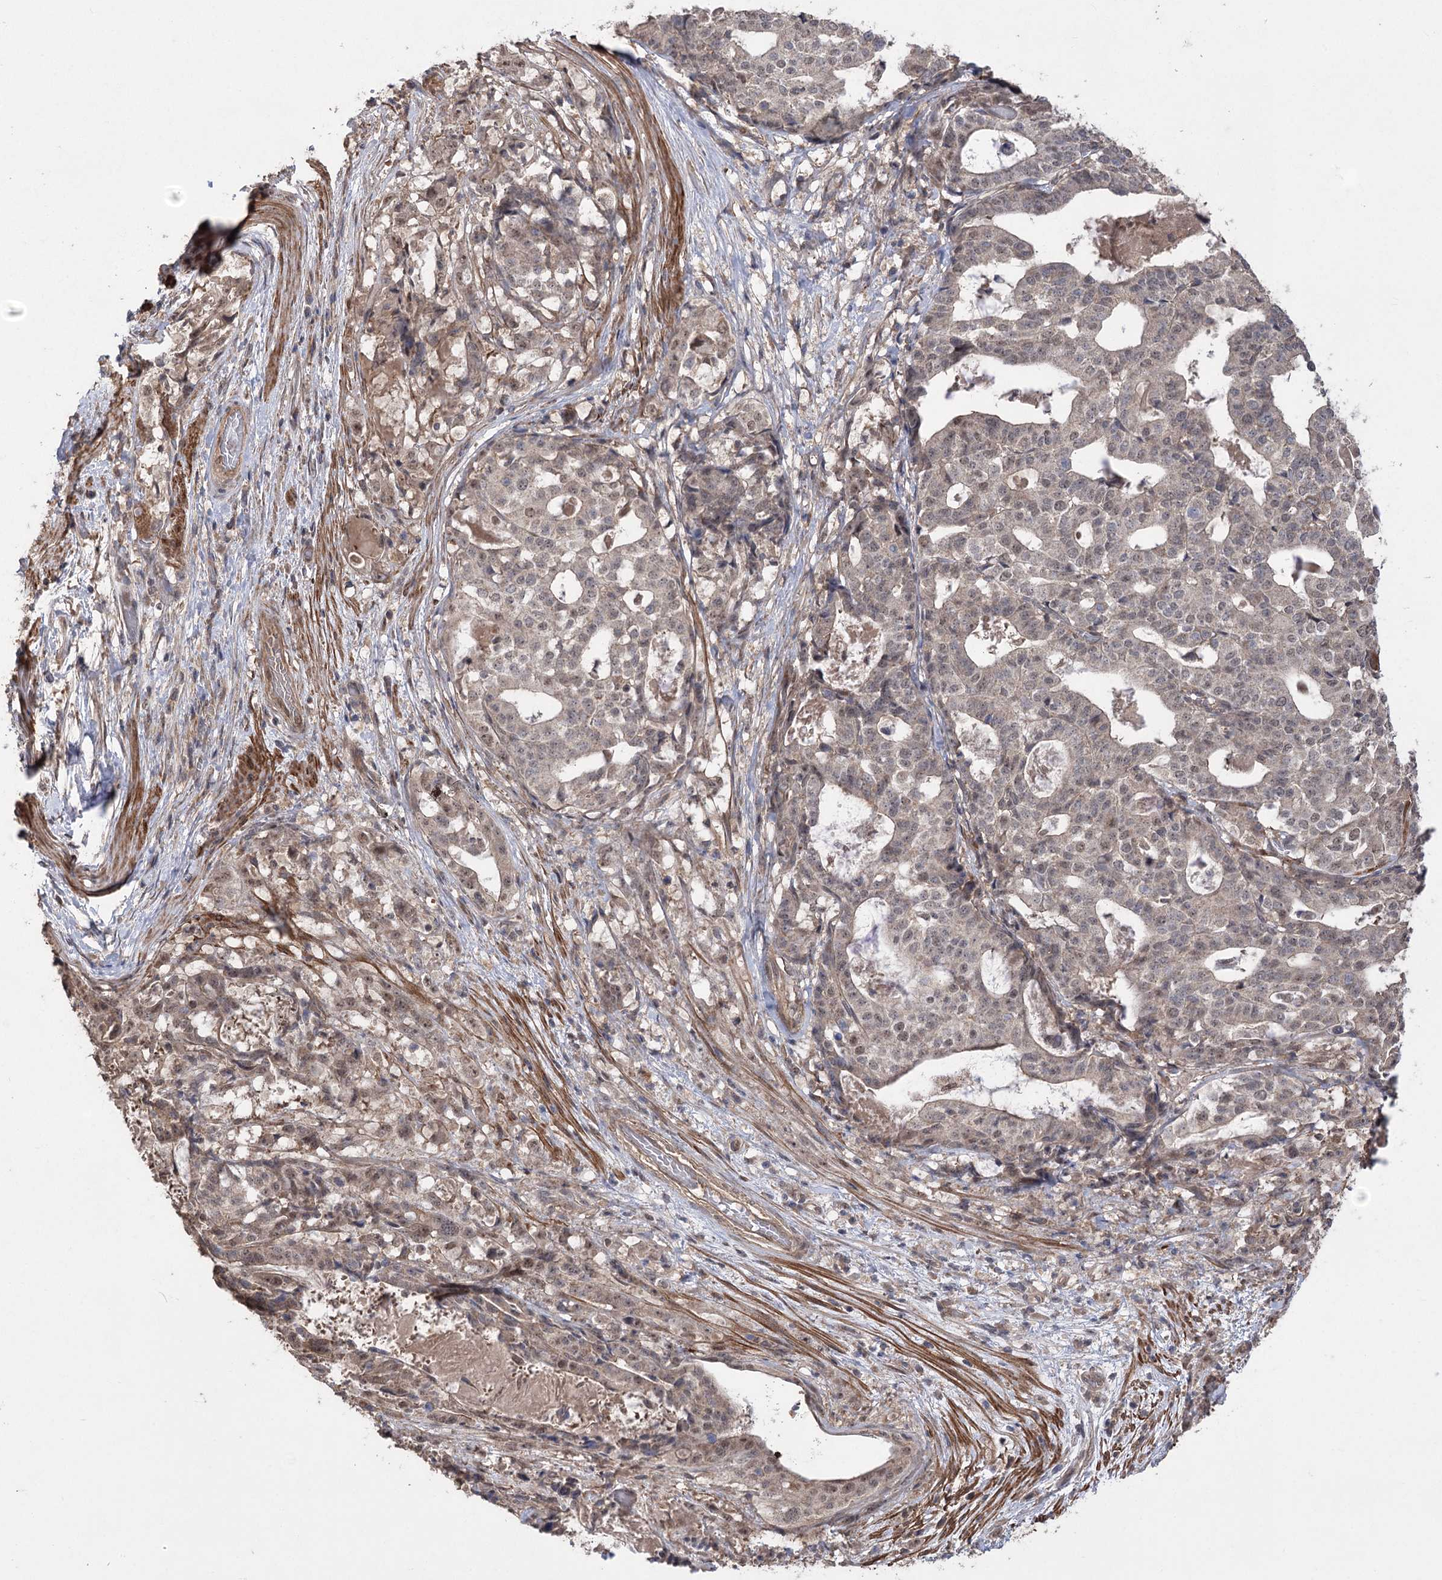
{"staining": {"intensity": "weak", "quantity": "25%-75%", "location": "nuclear"}, "tissue": "stomach cancer", "cell_type": "Tumor cells", "image_type": "cancer", "snomed": [{"axis": "morphology", "description": "Adenocarcinoma, NOS"}, {"axis": "topography", "description": "Stomach"}], "caption": "An immunohistochemistry (IHC) image of tumor tissue is shown. Protein staining in brown labels weak nuclear positivity in adenocarcinoma (stomach) within tumor cells. The protein is shown in brown color, while the nuclei are stained blue.", "gene": "TENM2", "patient": {"sex": "male", "age": 48}}